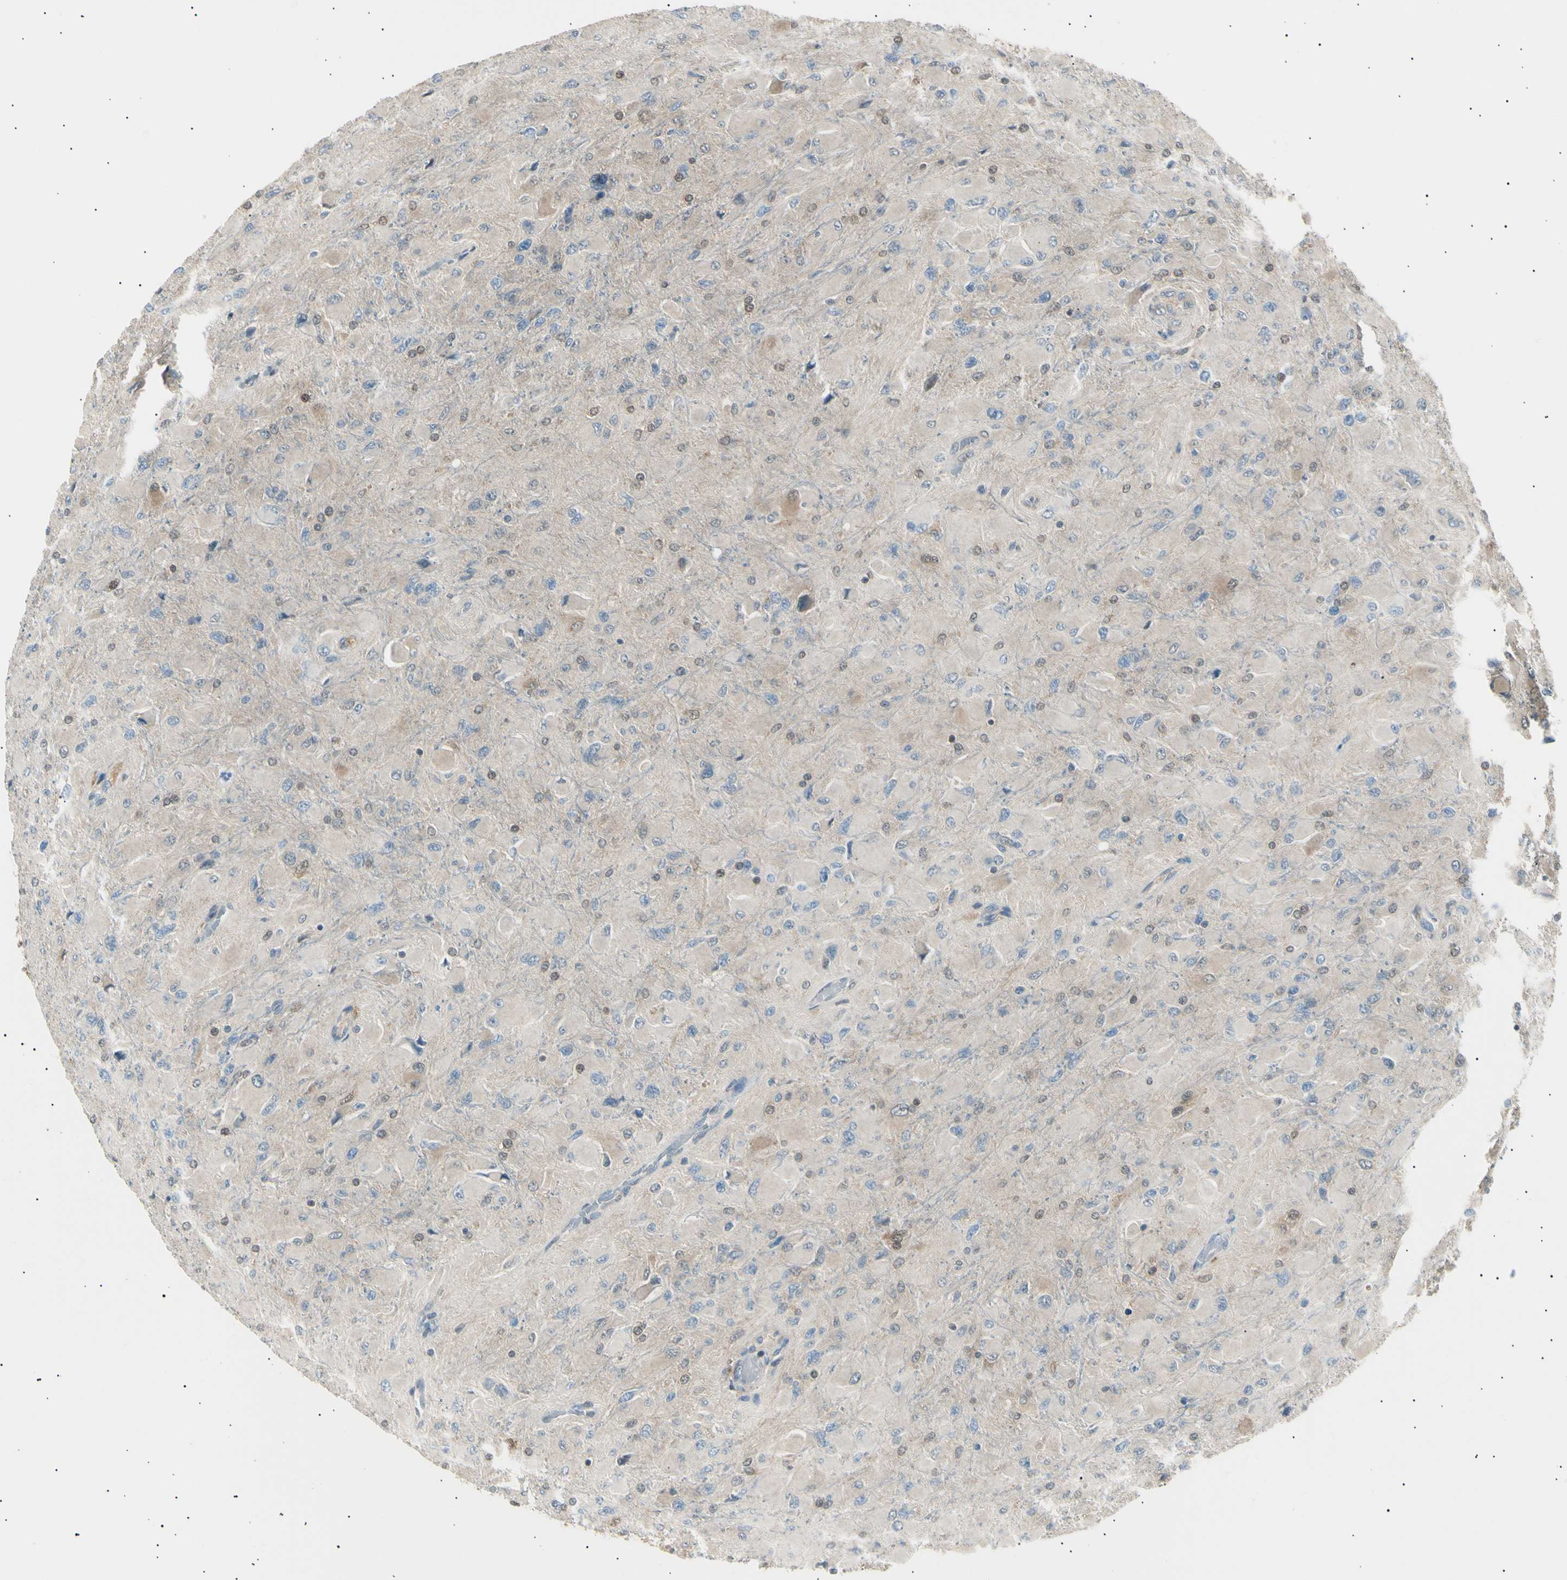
{"staining": {"intensity": "moderate", "quantity": "<25%", "location": "cytoplasmic/membranous,nuclear"}, "tissue": "glioma", "cell_type": "Tumor cells", "image_type": "cancer", "snomed": [{"axis": "morphology", "description": "Glioma, malignant, High grade"}, {"axis": "topography", "description": "Cerebral cortex"}], "caption": "A high-resolution histopathology image shows IHC staining of glioma, which reveals moderate cytoplasmic/membranous and nuclear staining in approximately <25% of tumor cells.", "gene": "LHPP", "patient": {"sex": "female", "age": 36}}